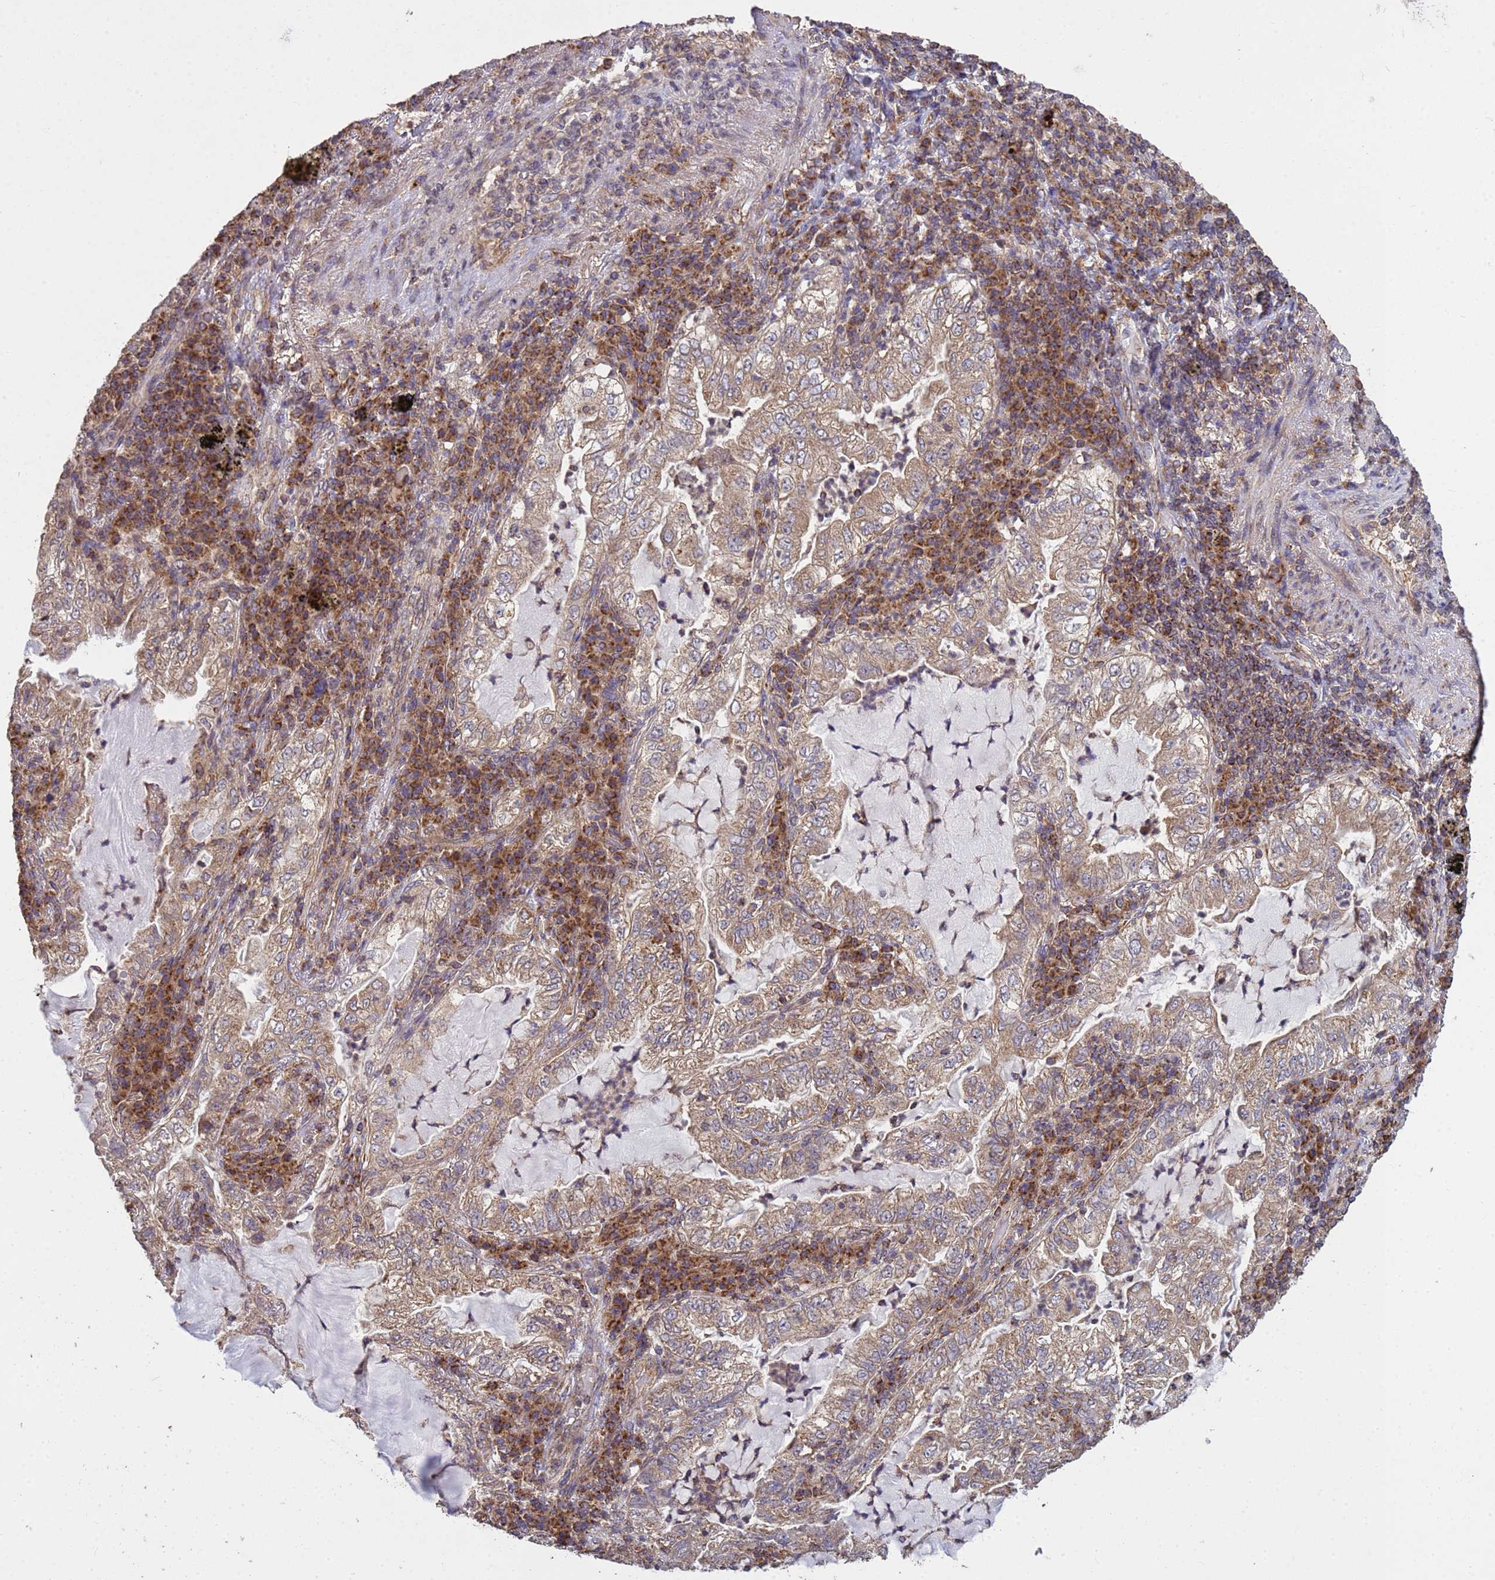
{"staining": {"intensity": "weak", "quantity": ">75%", "location": "cytoplasmic/membranous"}, "tissue": "lung cancer", "cell_type": "Tumor cells", "image_type": "cancer", "snomed": [{"axis": "morphology", "description": "Adenocarcinoma, NOS"}, {"axis": "topography", "description": "Lung"}], "caption": "Lung cancer stained with immunohistochemistry (IHC) reveals weak cytoplasmic/membranous positivity in approximately >75% of tumor cells.", "gene": "P2RX7", "patient": {"sex": "female", "age": 73}}